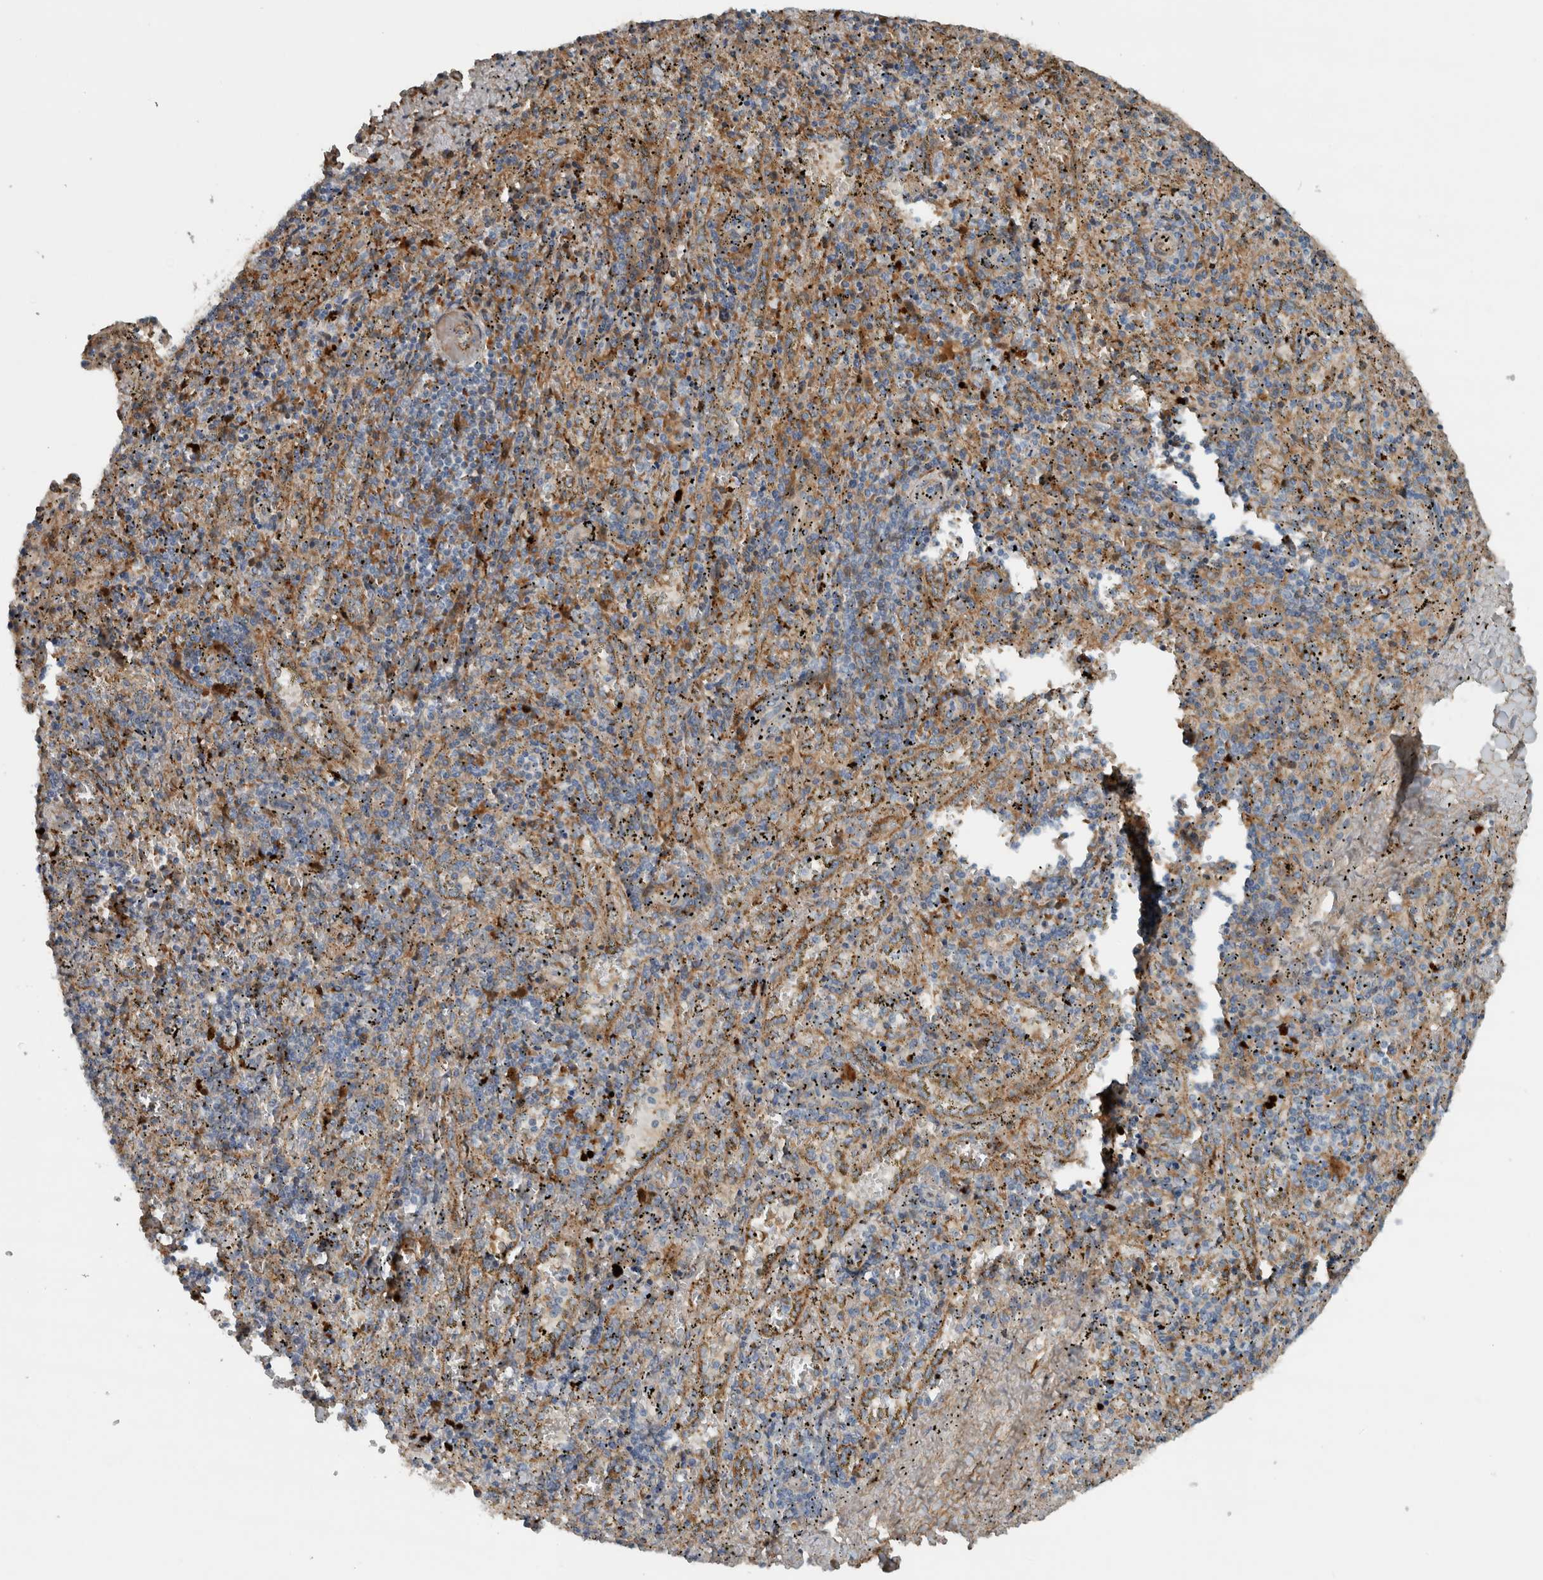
{"staining": {"intensity": "moderate", "quantity": "<25%", "location": "cytoplasmic/membranous"}, "tissue": "spleen", "cell_type": "Cells in red pulp", "image_type": "normal", "snomed": [{"axis": "morphology", "description": "Normal tissue, NOS"}, {"axis": "topography", "description": "Spleen"}], "caption": "DAB (3,3'-diaminobenzidine) immunohistochemical staining of normal human spleen exhibits moderate cytoplasmic/membranous protein staining in about <25% of cells in red pulp. The staining is performed using DAB brown chromogen to label protein expression. The nuclei are counter-stained blue using hematoxylin.", "gene": "FN1", "patient": {"sex": "male", "age": 11}}